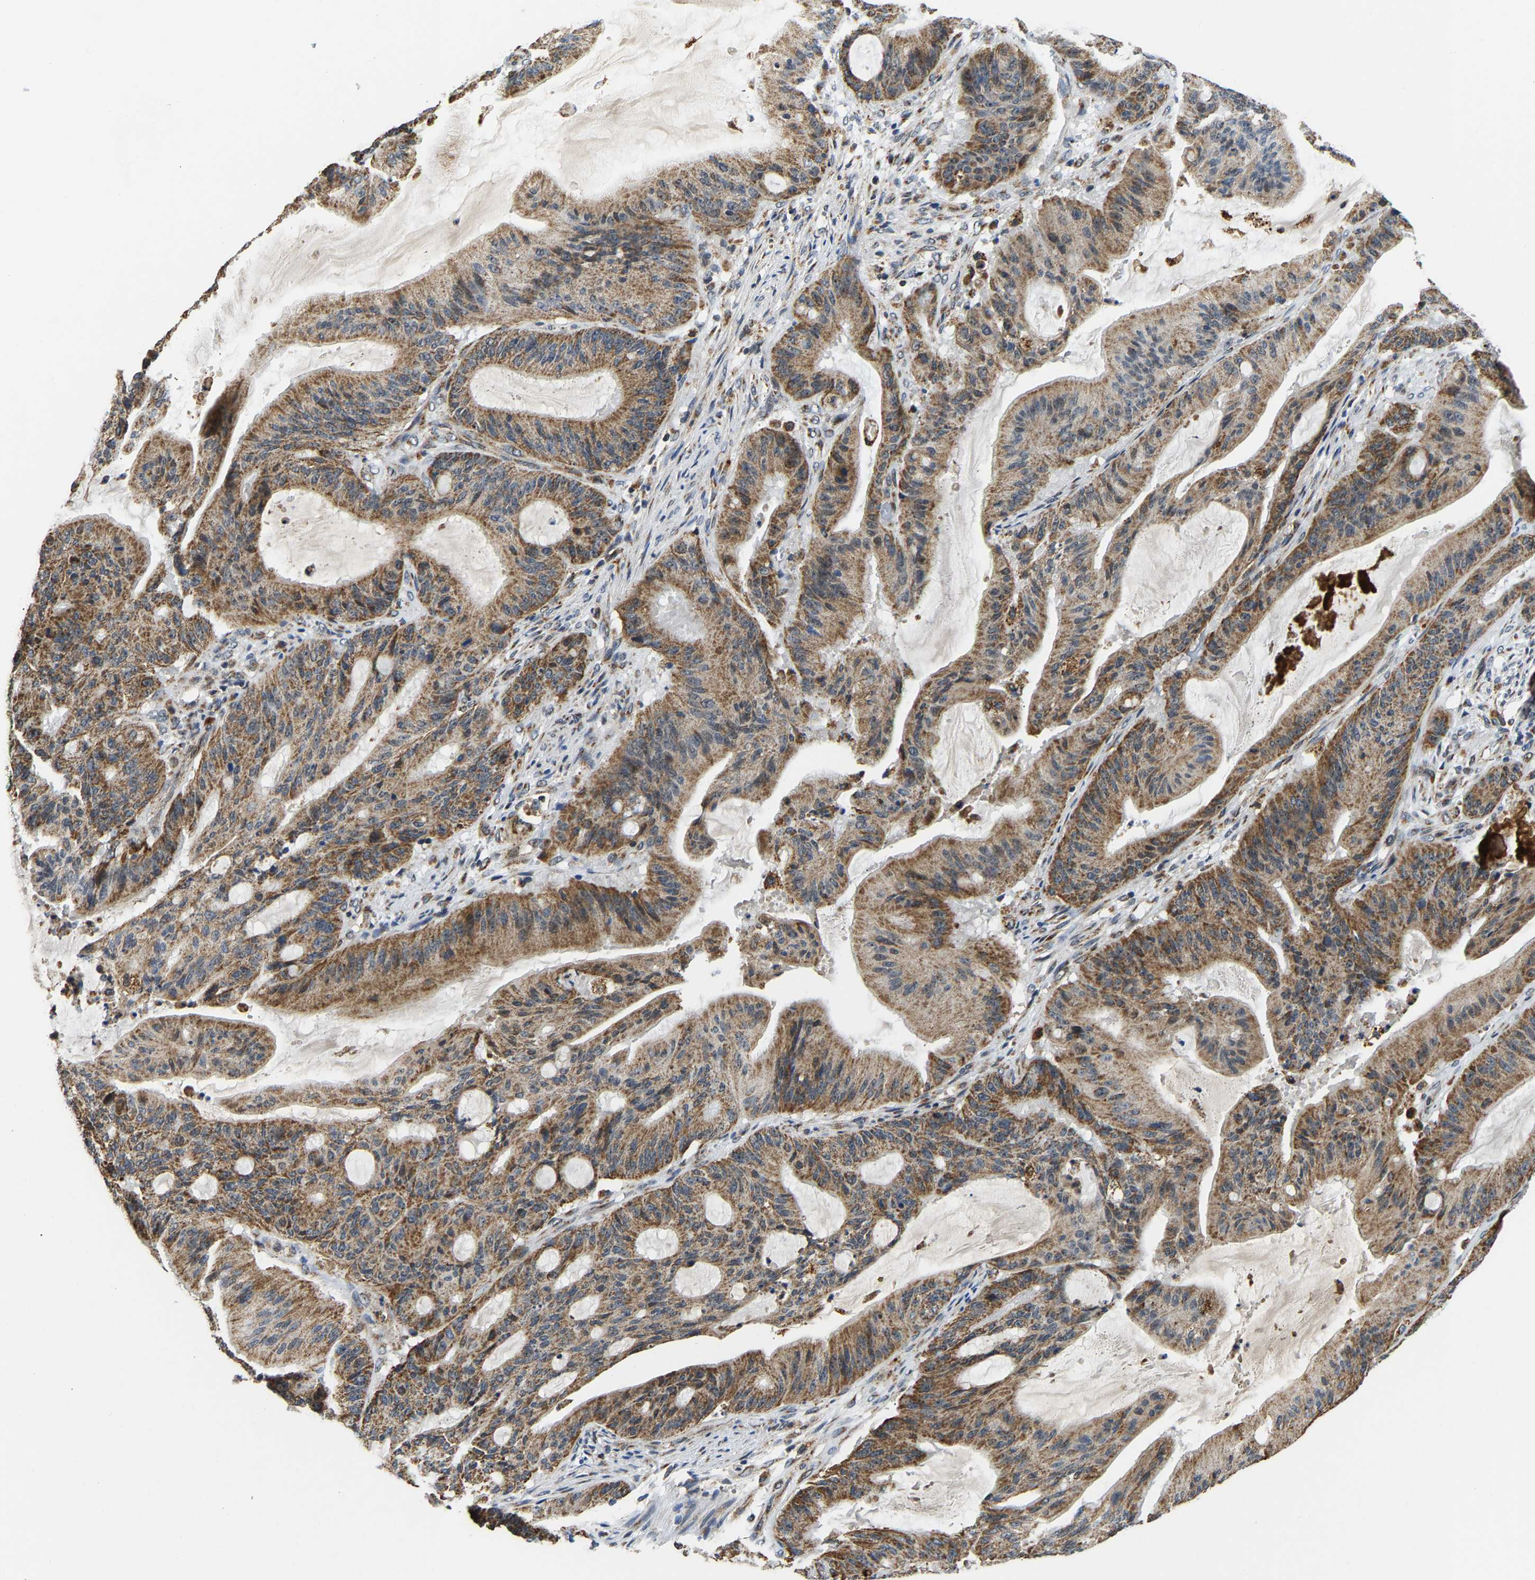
{"staining": {"intensity": "moderate", "quantity": ">75%", "location": "cytoplasmic/membranous"}, "tissue": "liver cancer", "cell_type": "Tumor cells", "image_type": "cancer", "snomed": [{"axis": "morphology", "description": "Normal tissue, NOS"}, {"axis": "morphology", "description": "Cholangiocarcinoma"}, {"axis": "topography", "description": "Liver"}, {"axis": "topography", "description": "Peripheral nerve tissue"}], "caption": "DAB (3,3'-diaminobenzidine) immunohistochemical staining of human cholangiocarcinoma (liver) shows moderate cytoplasmic/membranous protein positivity in about >75% of tumor cells.", "gene": "GIMAP7", "patient": {"sex": "female", "age": 73}}